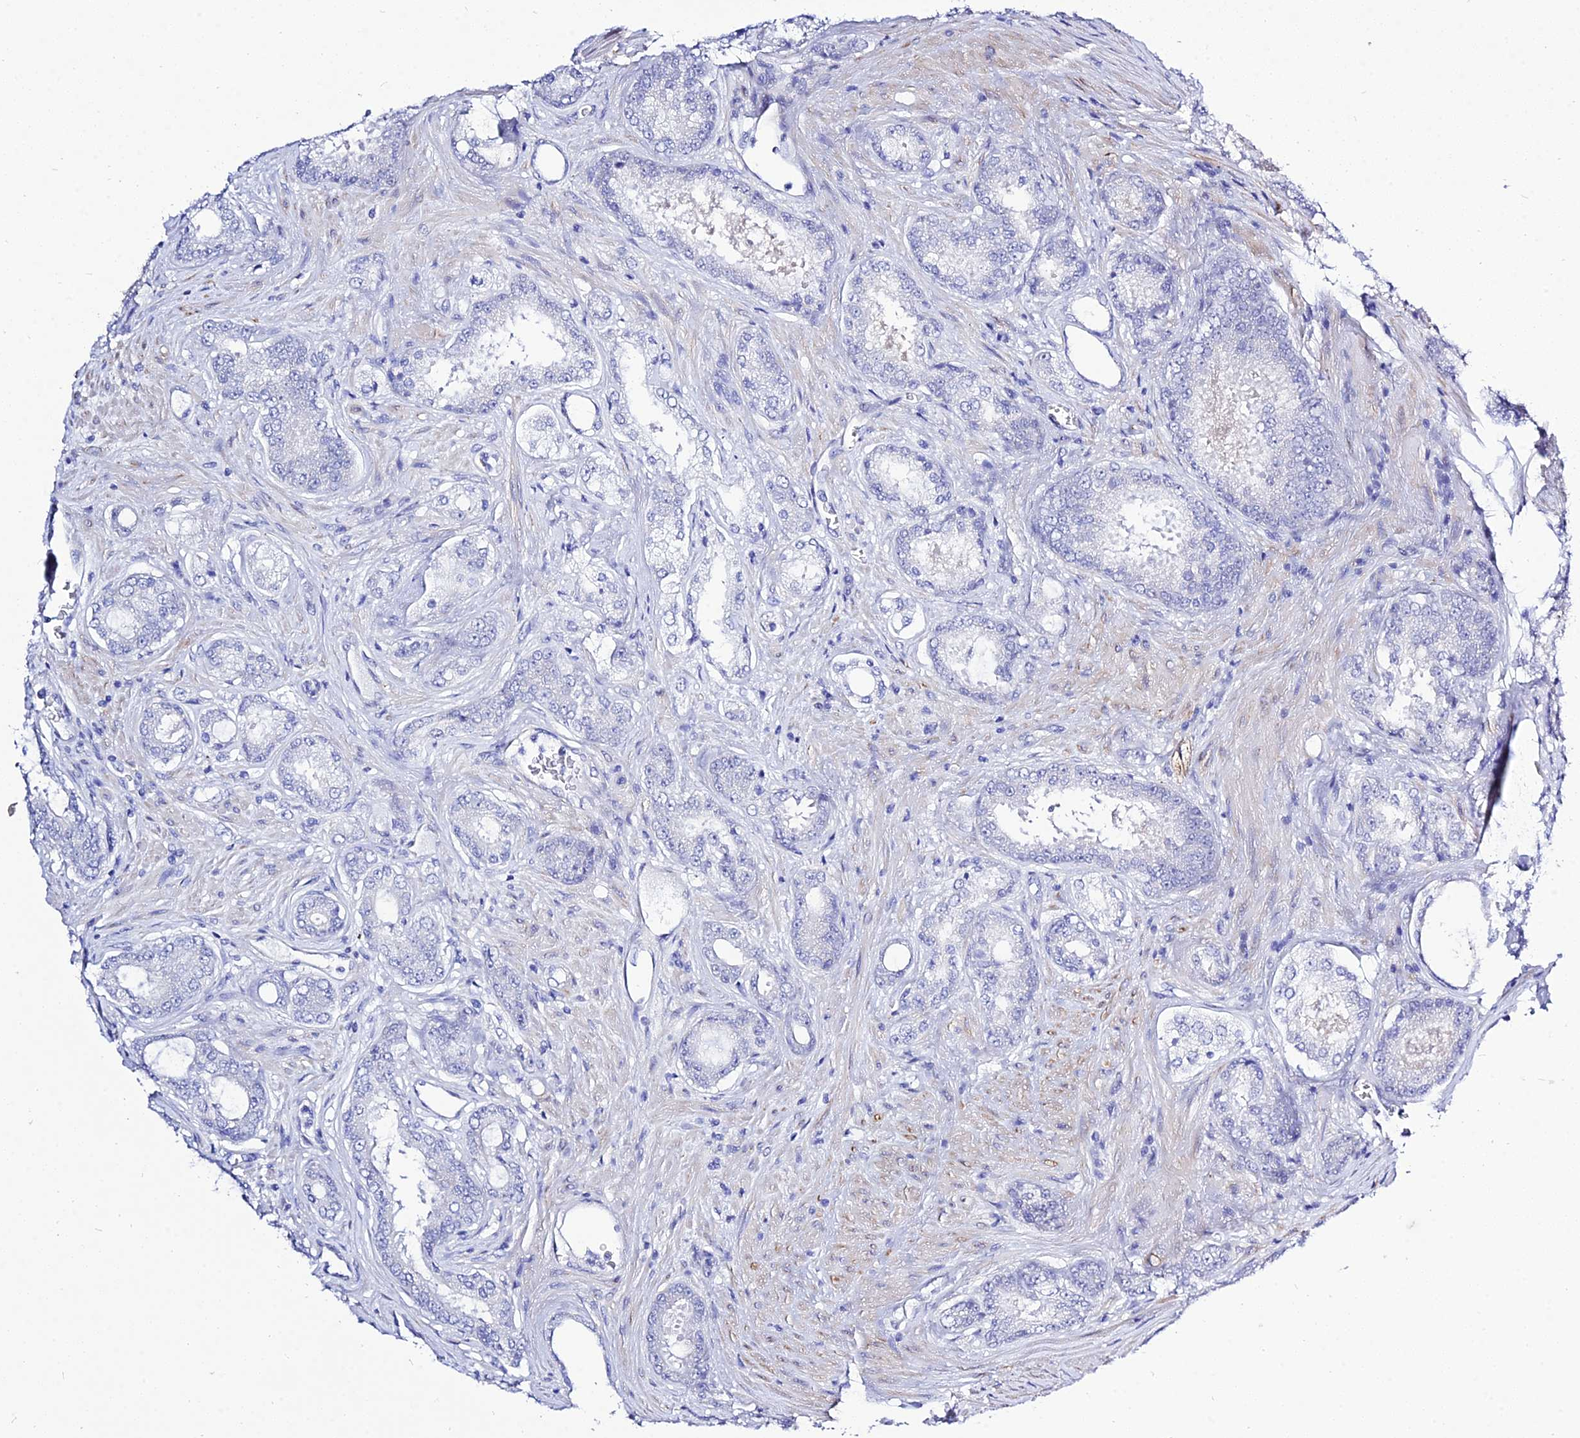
{"staining": {"intensity": "negative", "quantity": "none", "location": "none"}, "tissue": "prostate cancer", "cell_type": "Tumor cells", "image_type": "cancer", "snomed": [{"axis": "morphology", "description": "Adenocarcinoma, Low grade"}, {"axis": "topography", "description": "Prostate"}], "caption": "An immunohistochemistry (IHC) micrograph of adenocarcinoma (low-grade) (prostate) is shown. There is no staining in tumor cells of adenocarcinoma (low-grade) (prostate).", "gene": "DEFB107A", "patient": {"sex": "male", "age": 68}}